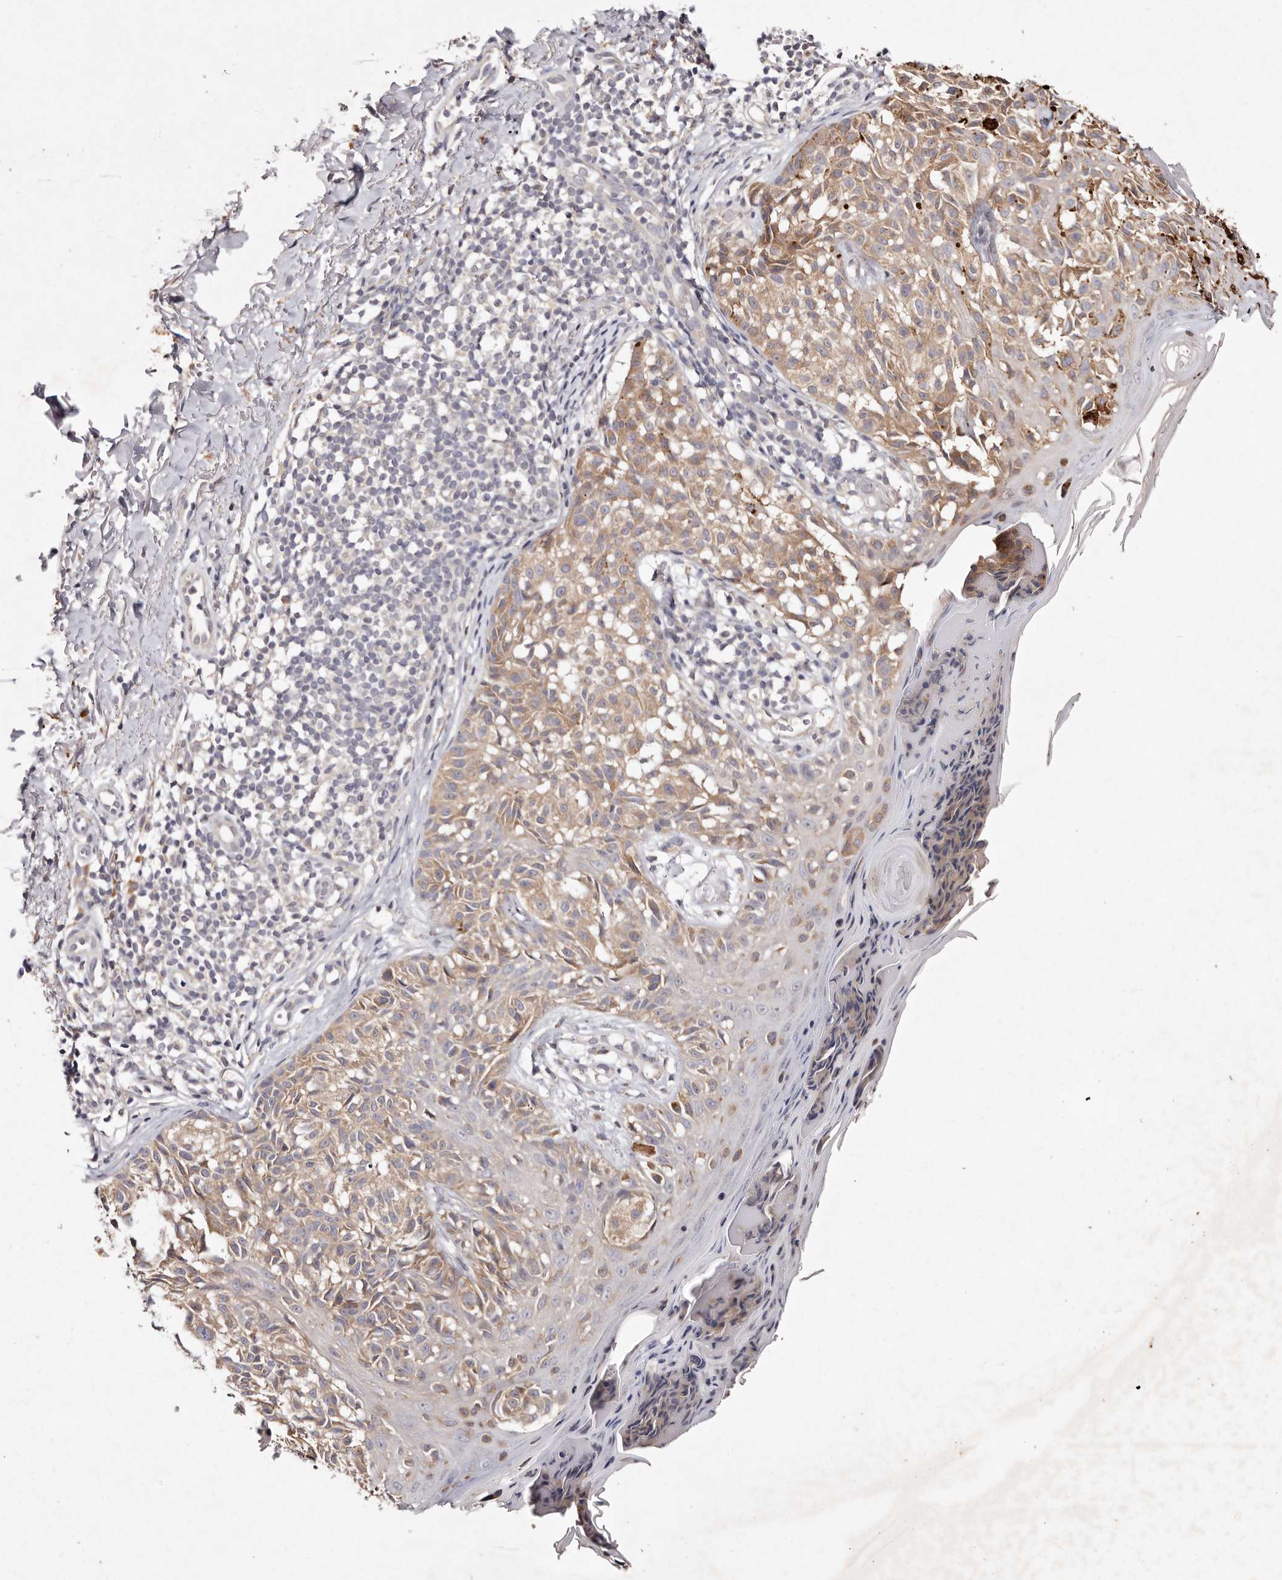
{"staining": {"intensity": "moderate", "quantity": ">75%", "location": "cytoplasmic/membranous"}, "tissue": "melanoma", "cell_type": "Tumor cells", "image_type": "cancer", "snomed": [{"axis": "morphology", "description": "Malignant melanoma, NOS"}, {"axis": "topography", "description": "Skin"}], "caption": "A high-resolution image shows IHC staining of melanoma, which displays moderate cytoplasmic/membranous staining in approximately >75% of tumor cells.", "gene": "TSC2", "patient": {"sex": "female", "age": 50}}